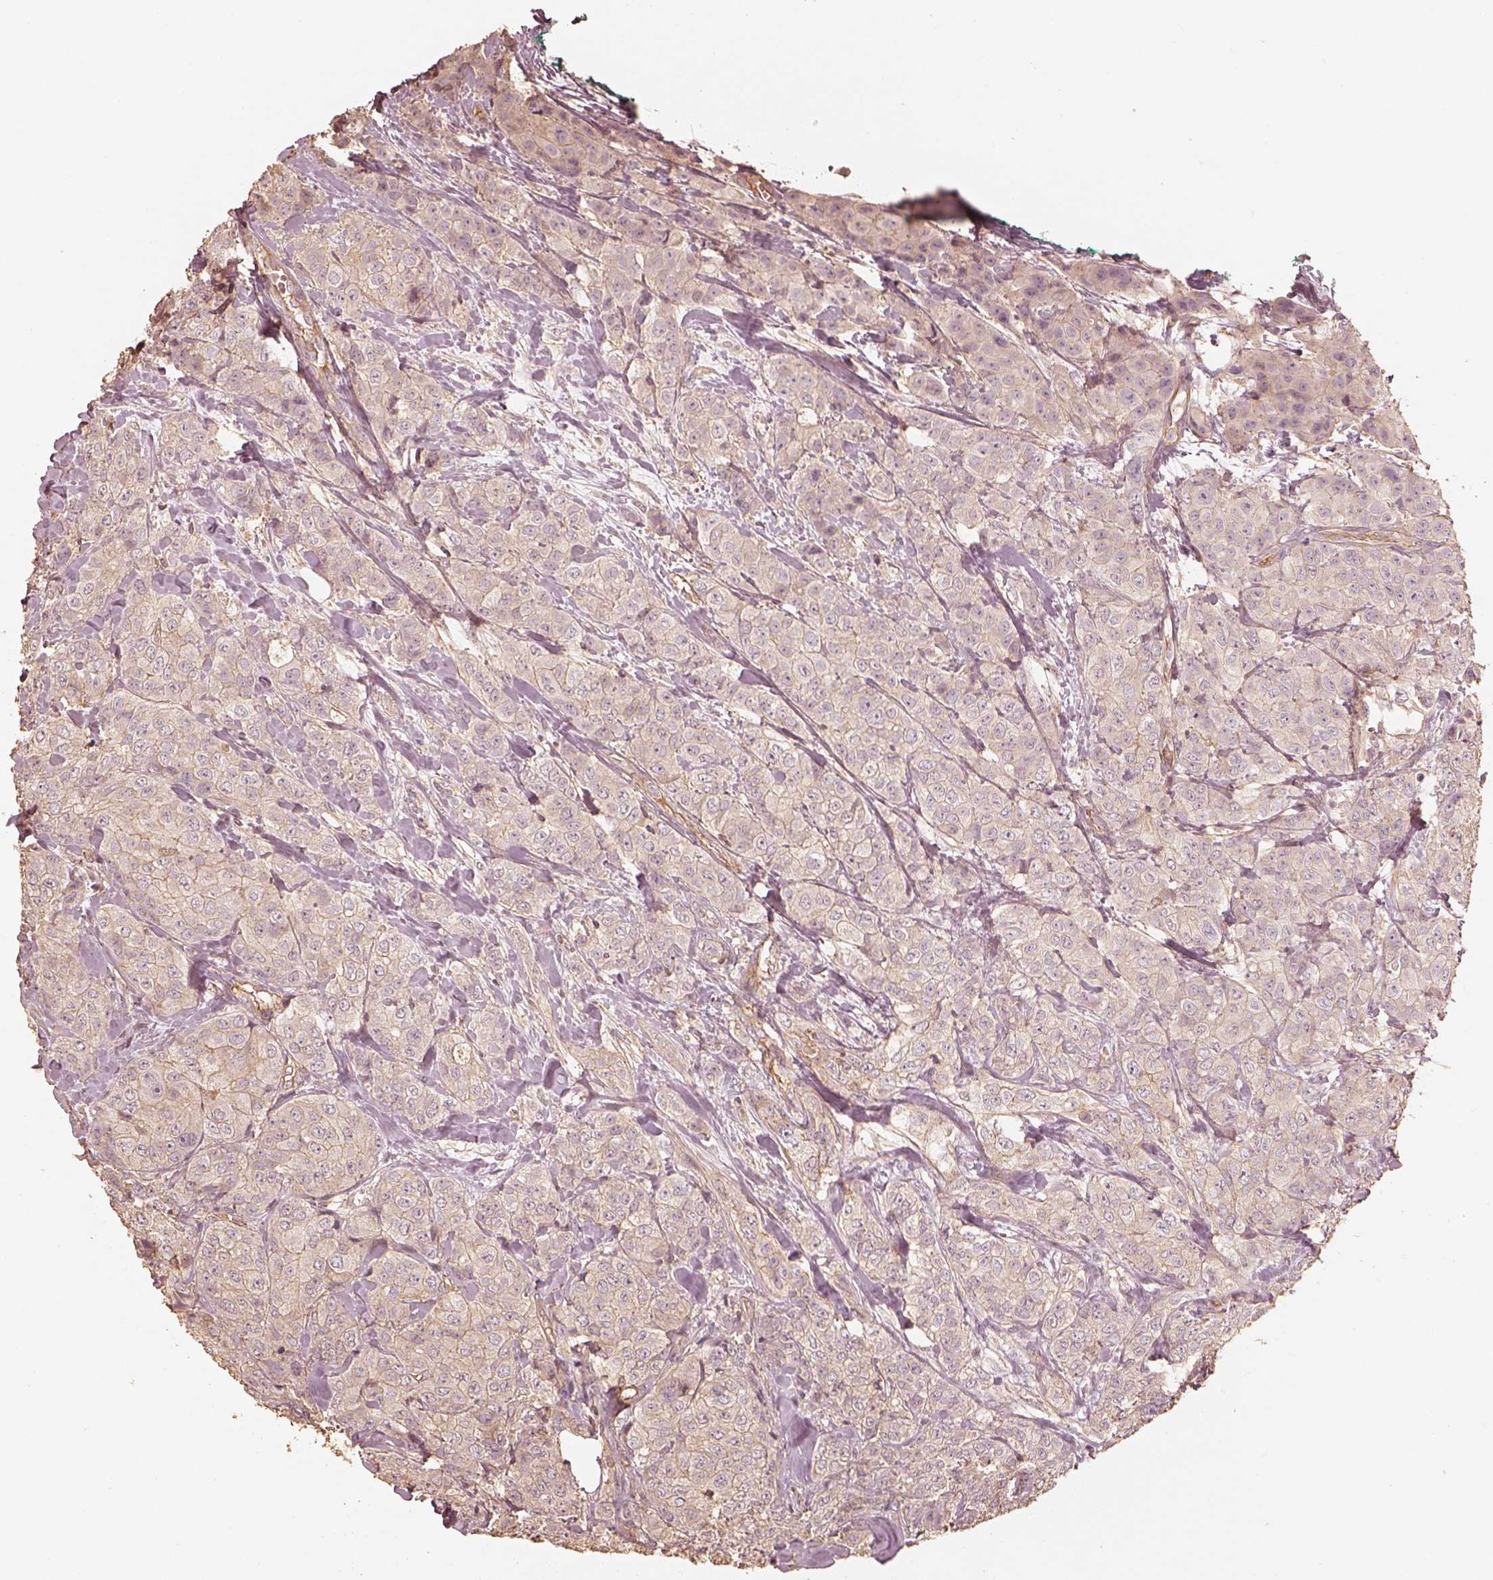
{"staining": {"intensity": "weak", "quantity": "<25%", "location": "cytoplasmic/membranous"}, "tissue": "breast cancer", "cell_type": "Tumor cells", "image_type": "cancer", "snomed": [{"axis": "morphology", "description": "Duct carcinoma"}, {"axis": "topography", "description": "Breast"}], "caption": "Human breast cancer stained for a protein using immunohistochemistry displays no staining in tumor cells.", "gene": "WDR7", "patient": {"sex": "female", "age": 43}}